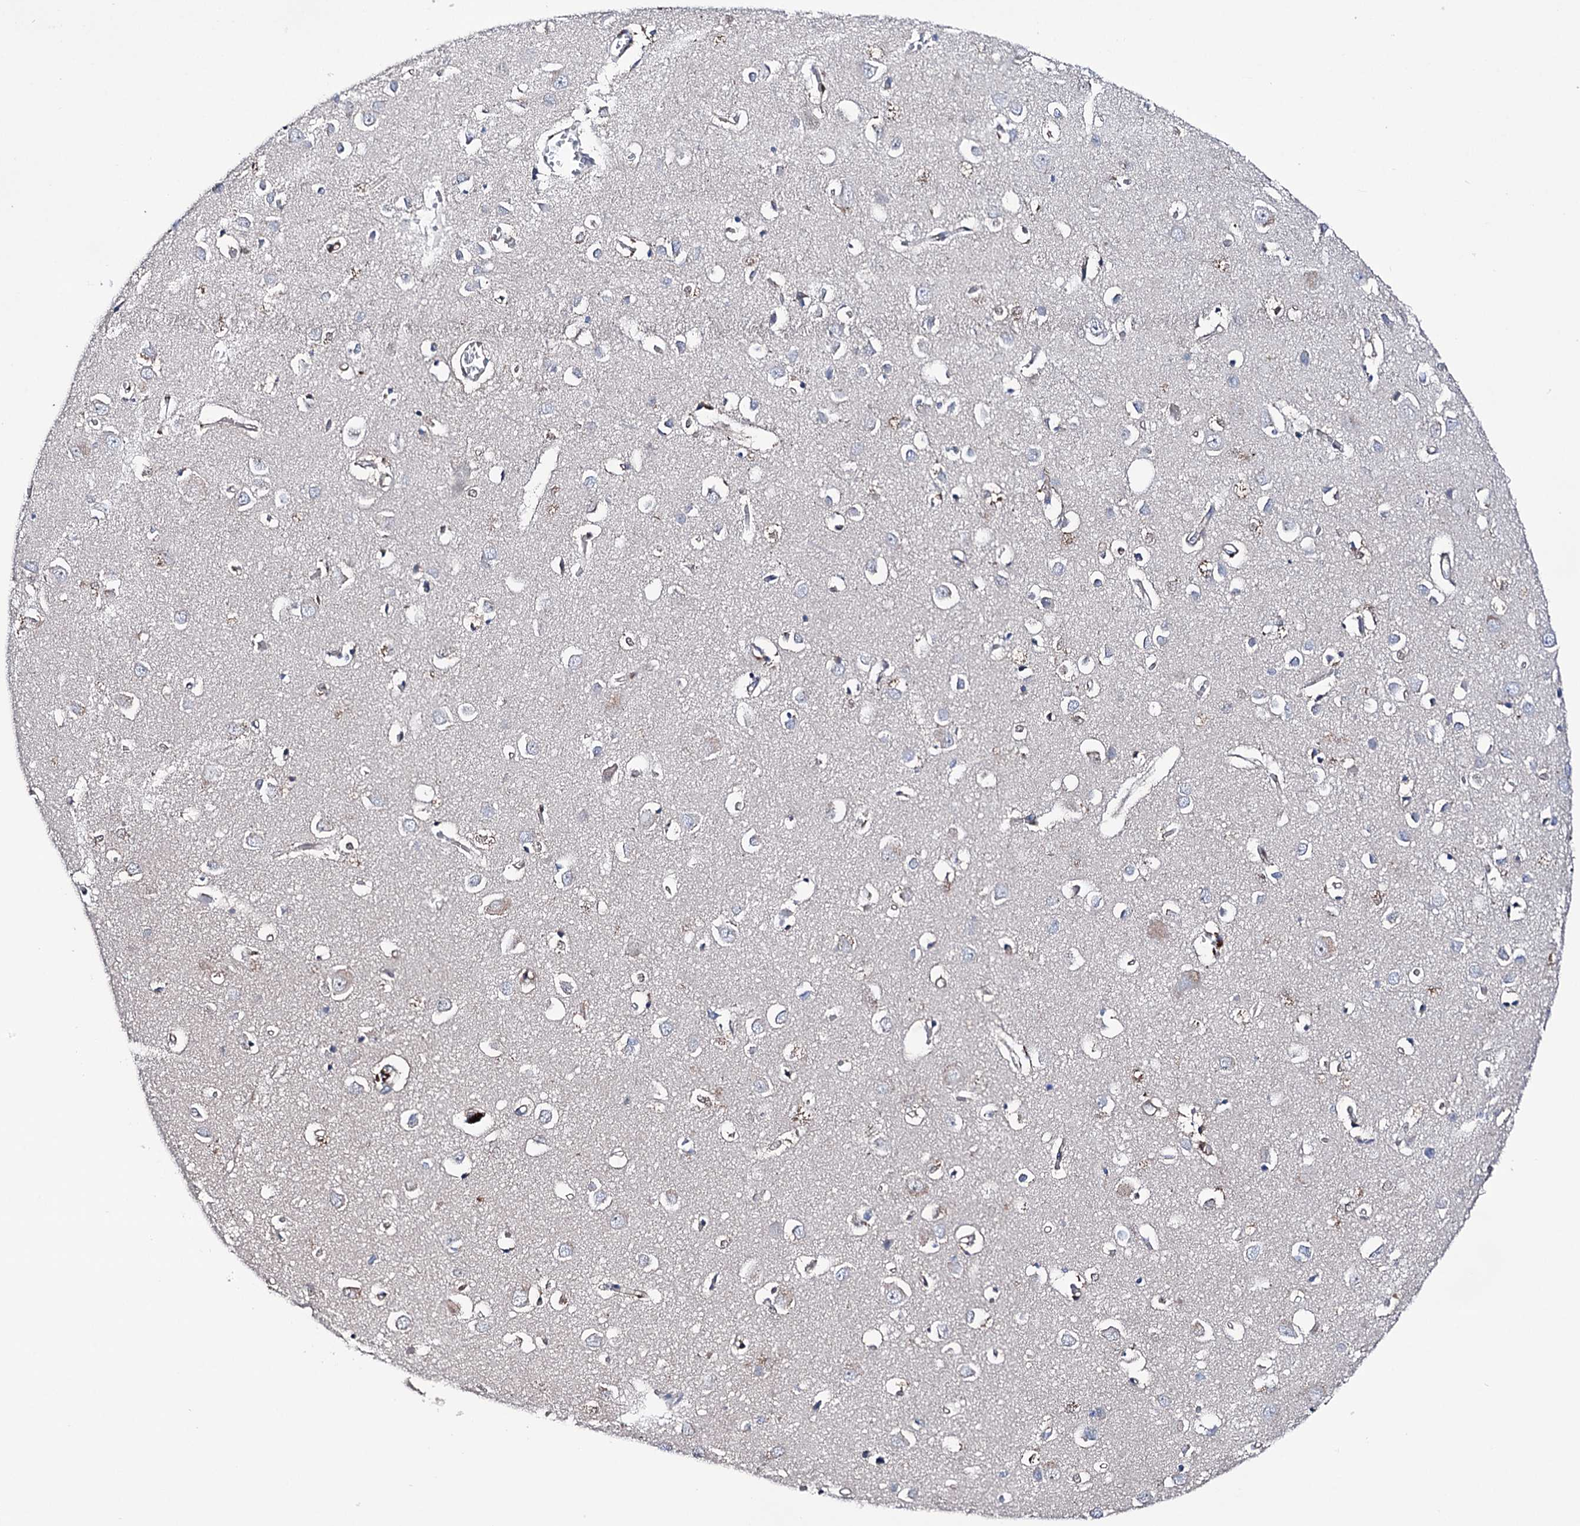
{"staining": {"intensity": "negative", "quantity": "none", "location": "none"}, "tissue": "cerebral cortex", "cell_type": "Endothelial cells", "image_type": "normal", "snomed": [{"axis": "morphology", "description": "Normal tissue, NOS"}, {"axis": "topography", "description": "Cerebral cortex"}], "caption": "DAB immunohistochemical staining of unremarkable cerebral cortex reveals no significant positivity in endothelial cells.", "gene": "SHROOM1", "patient": {"sex": "female", "age": 64}}